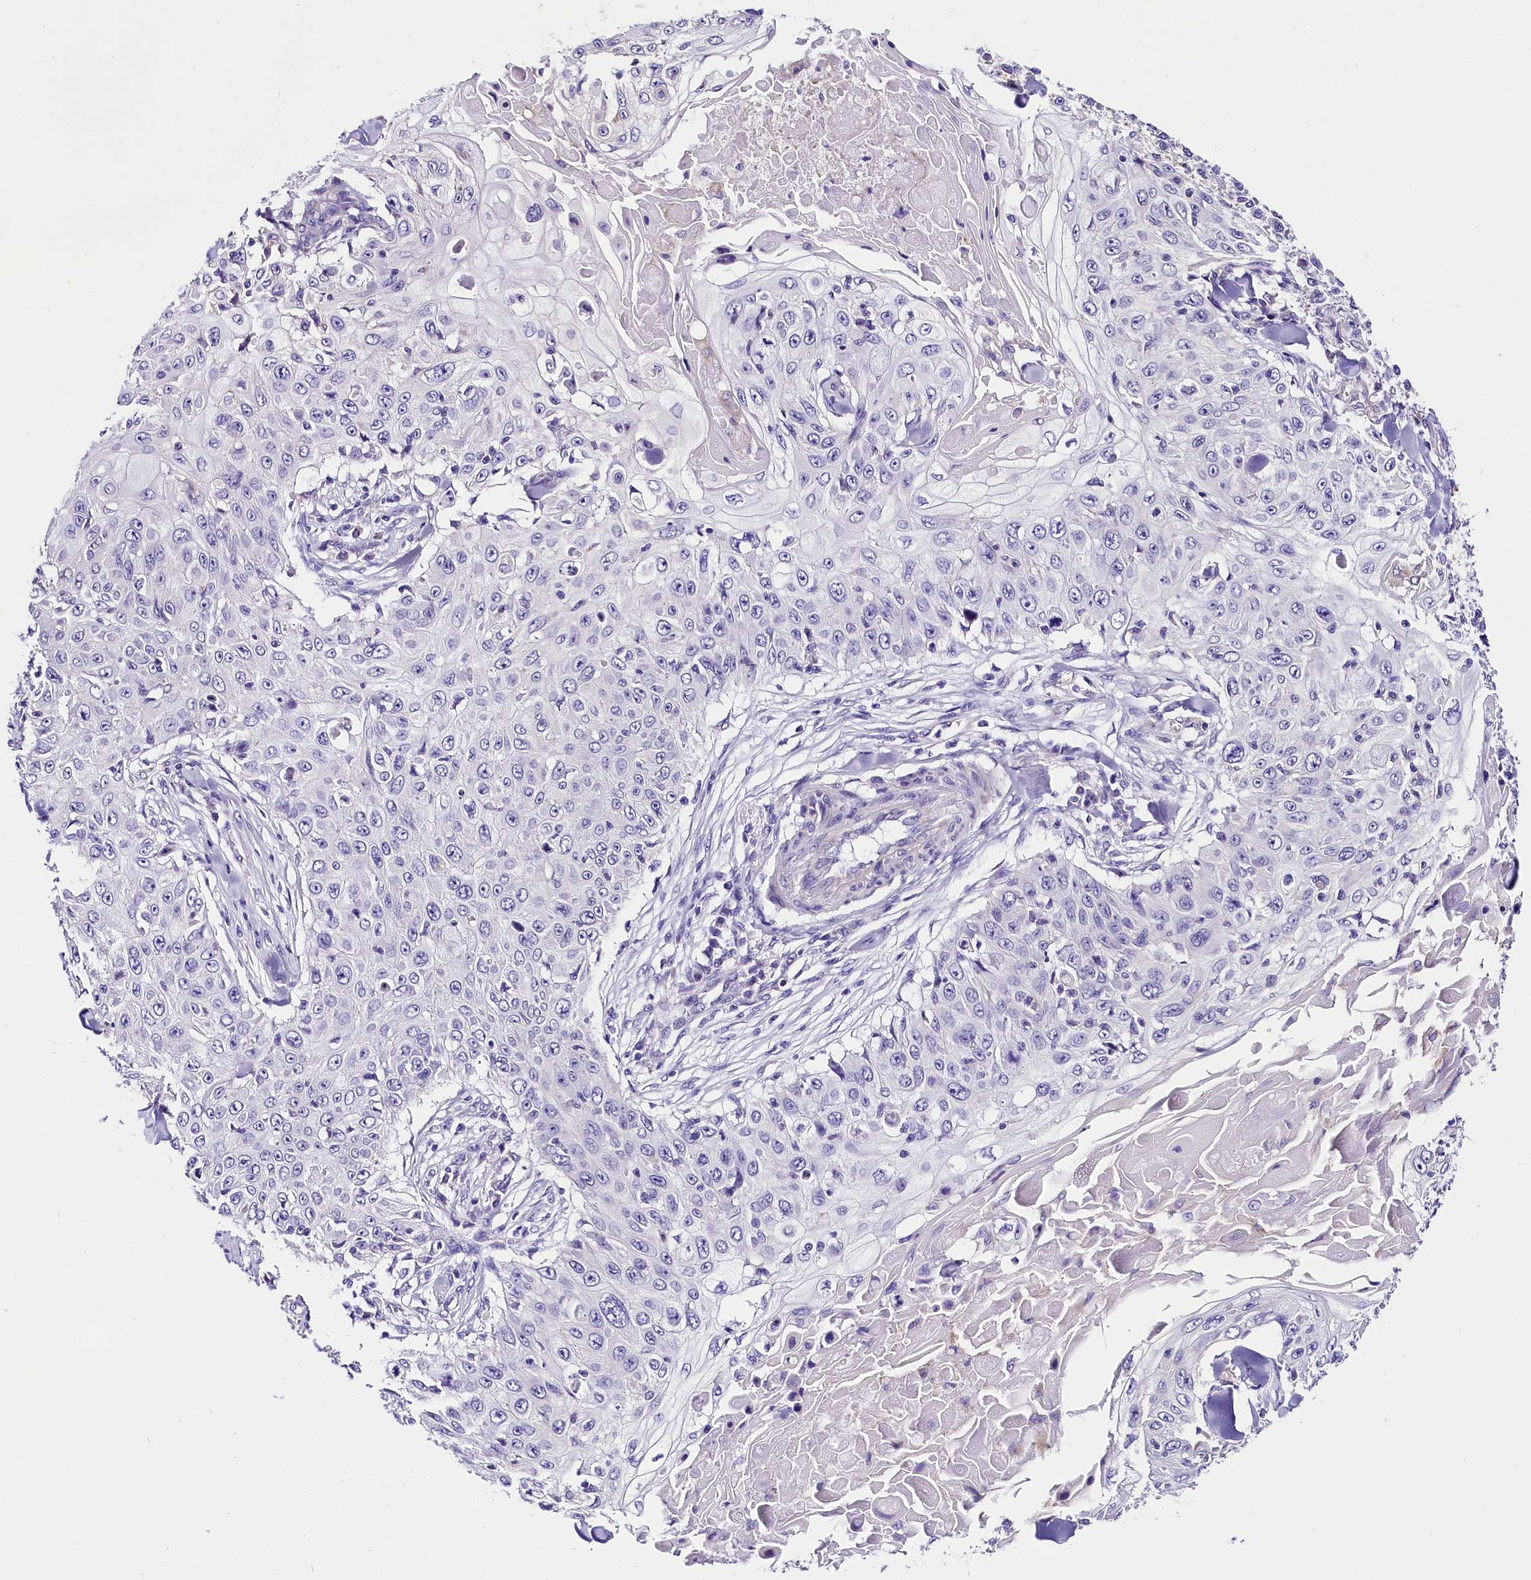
{"staining": {"intensity": "negative", "quantity": "none", "location": "none"}, "tissue": "skin cancer", "cell_type": "Tumor cells", "image_type": "cancer", "snomed": [{"axis": "morphology", "description": "Squamous cell carcinoma, NOS"}, {"axis": "topography", "description": "Skin"}], "caption": "Tumor cells show no significant staining in skin cancer (squamous cell carcinoma). Nuclei are stained in blue.", "gene": "ACAA2", "patient": {"sex": "male", "age": 86}}